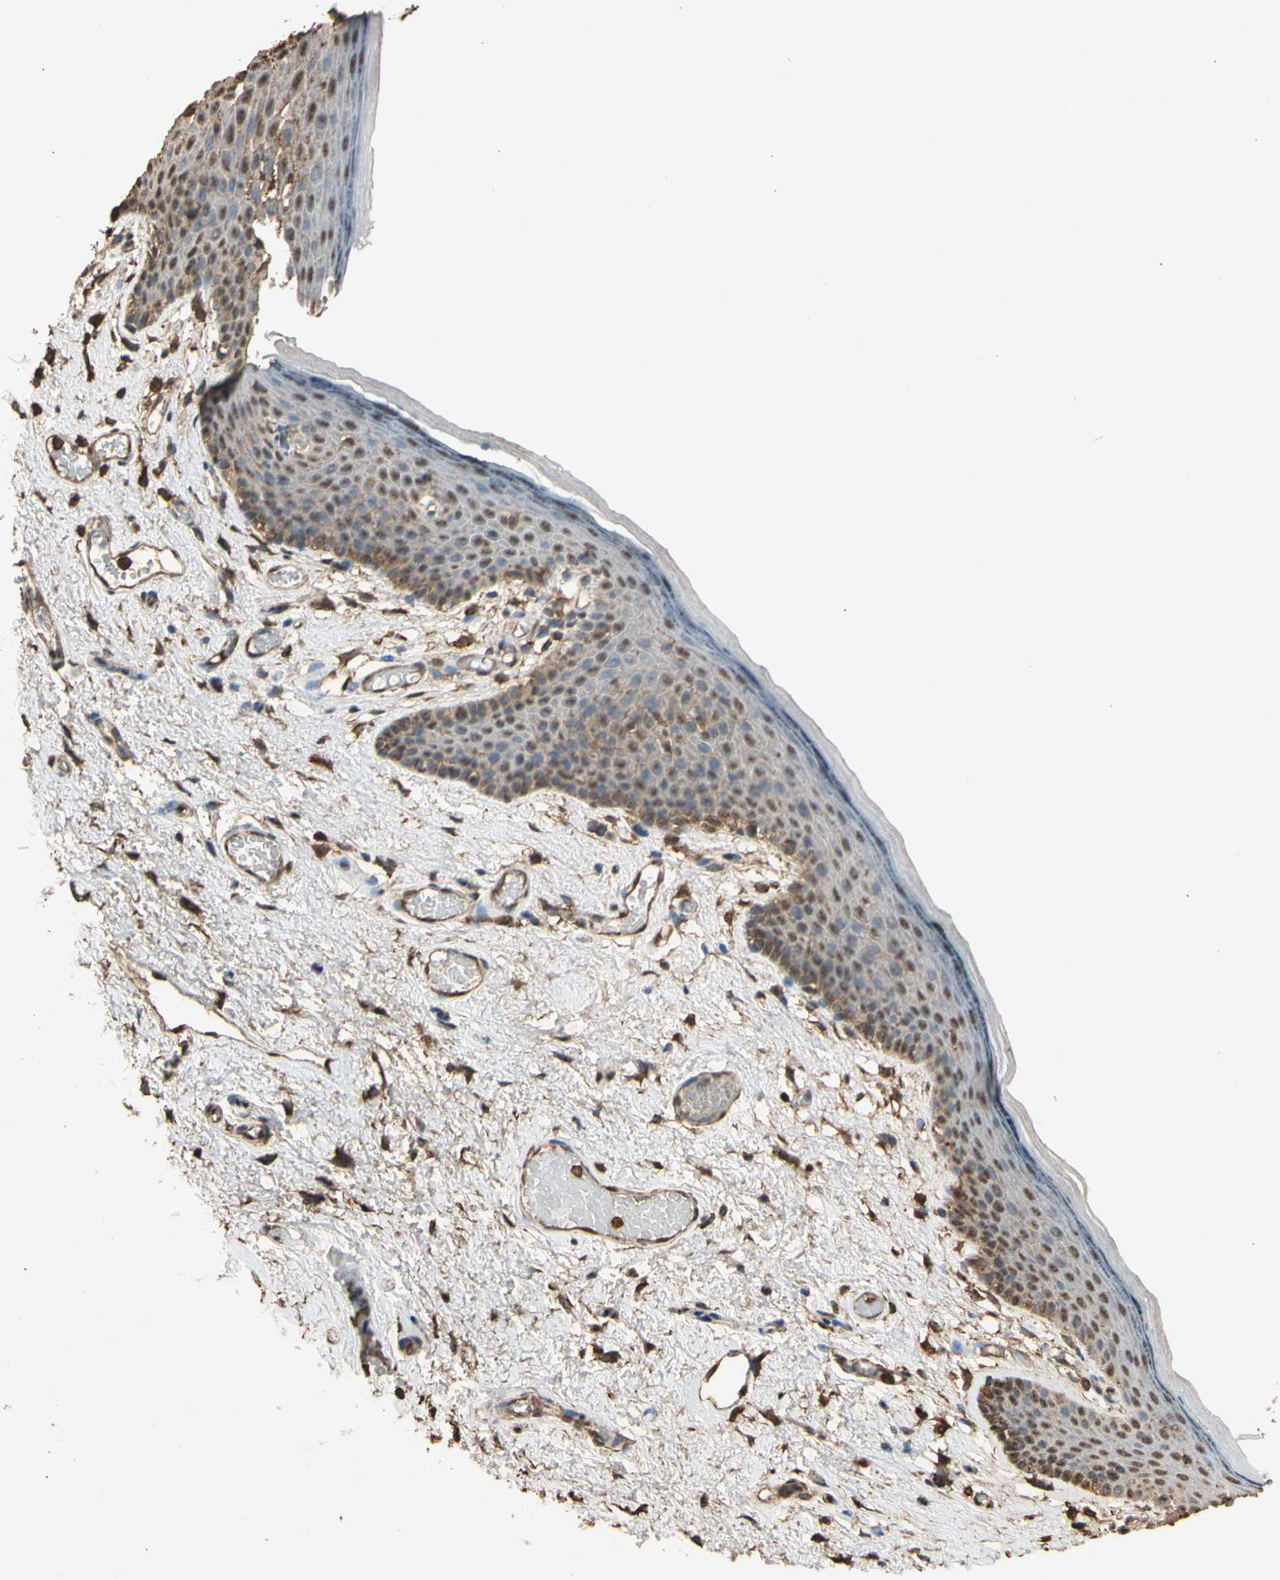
{"staining": {"intensity": "moderate", "quantity": ">75%", "location": "cytoplasmic/membranous"}, "tissue": "skin", "cell_type": "Epidermal cells", "image_type": "normal", "snomed": [{"axis": "morphology", "description": "Normal tissue, NOS"}, {"axis": "topography", "description": "Vulva"}], "caption": "High-magnification brightfield microscopy of unremarkable skin stained with DAB (3,3'-diaminobenzidine) (brown) and counterstained with hematoxylin (blue). epidermal cells exhibit moderate cytoplasmic/membranous staining is identified in approximately>75% of cells. Using DAB (3,3'-diaminobenzidine) (brown) and hematoxylin (blue) stains, captured at high magnification using brightfield microscopy.", "gene": "TNFSF13B", "patient": {"sex": "female", "age": 54}}